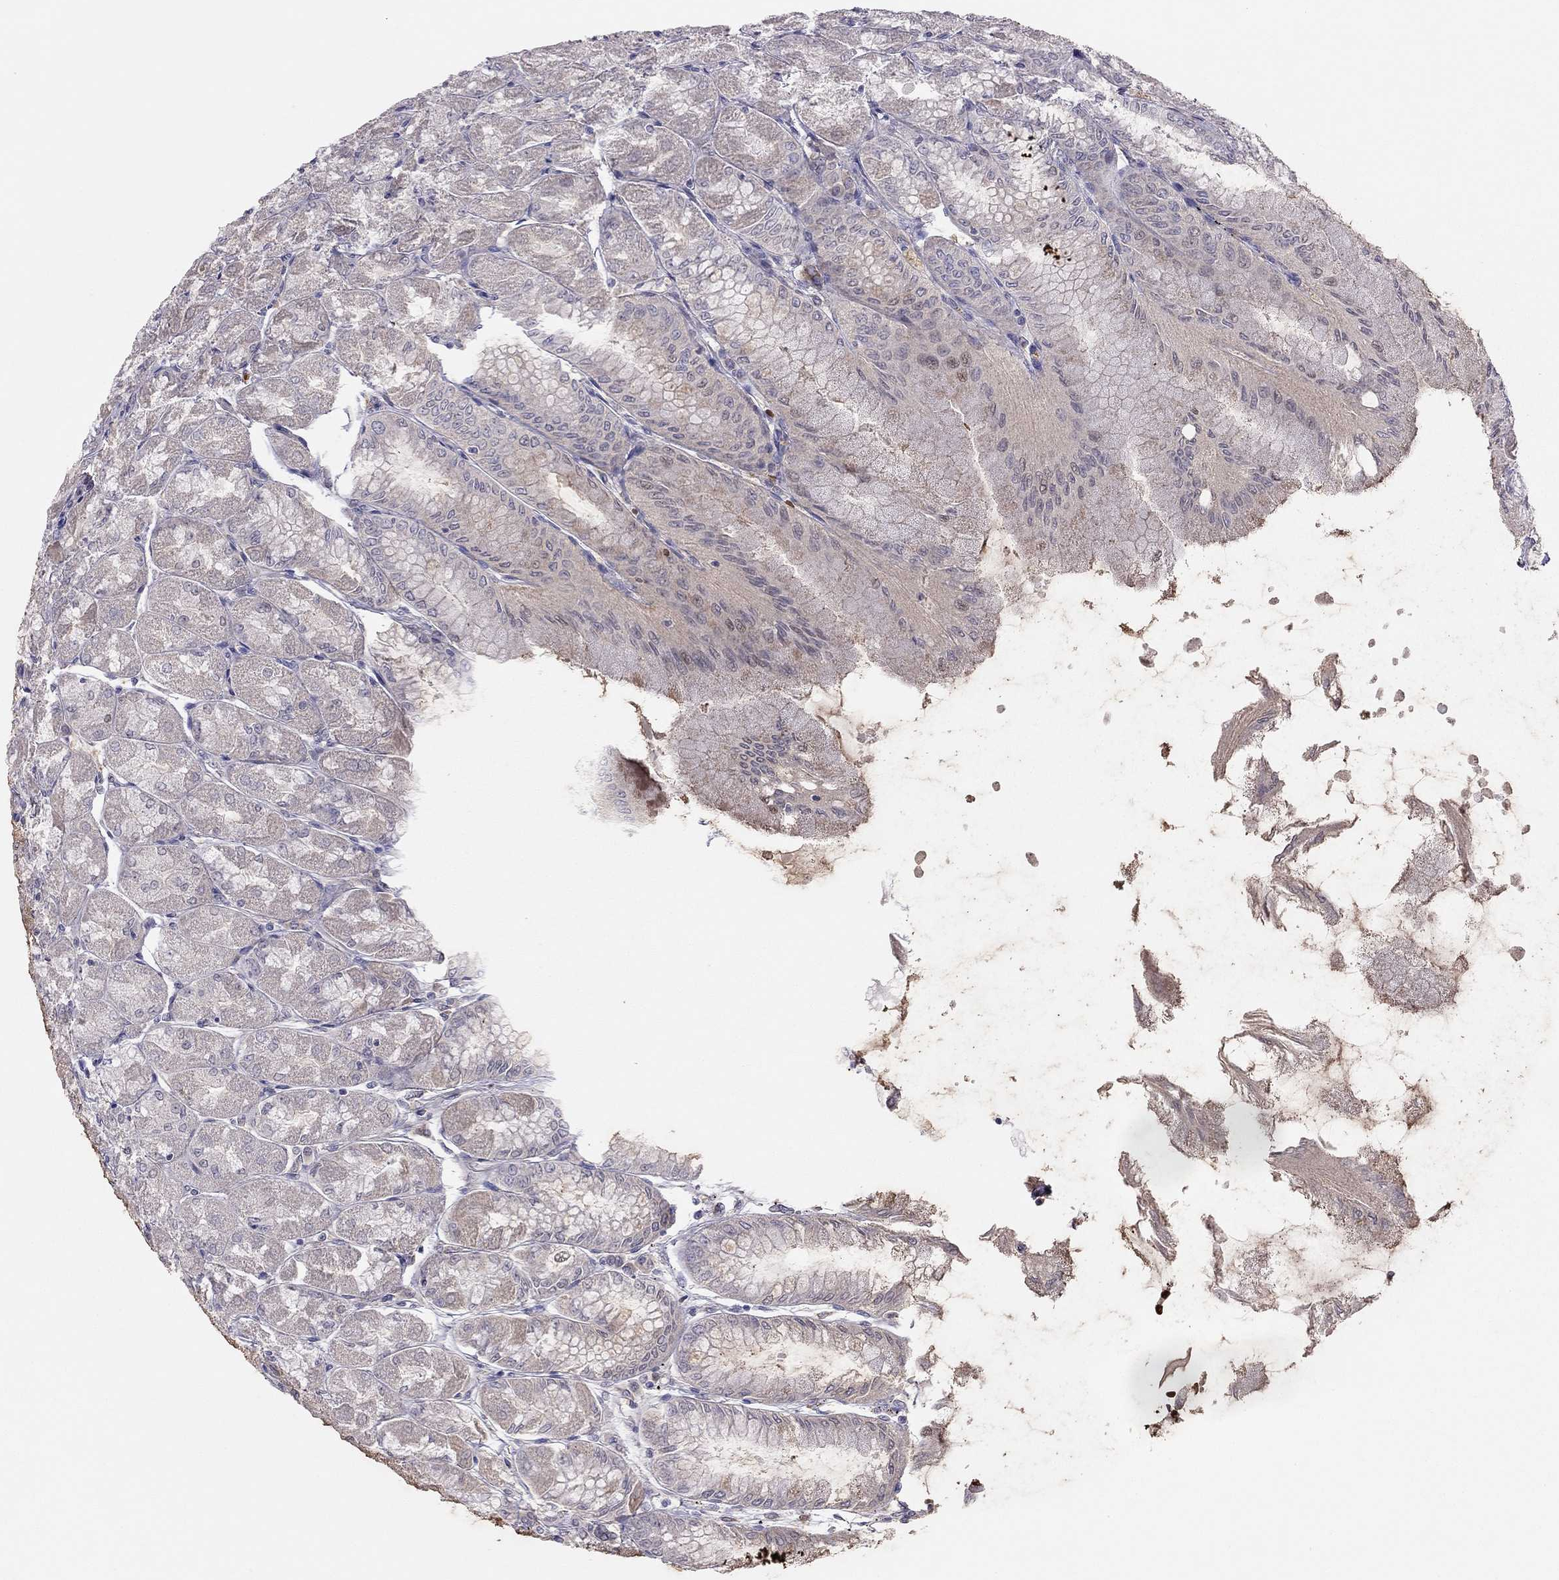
{"staining": {"intensity": "negative", "quantity": "none", "location": "none"}, "tissue": "stomach", "cell_type": "Glandular cells", "image_type": "normal", "snomed": [{"axis": "morphology", "description": "Normal tissue, NOS"}, {"axis": "topography", "description": "Stomach, upper"}], "caption": "Protein analysis of unremarkable stomach reveals no significant expression in glandular cells.", "gene": "RHCE", "patient": {"sex": "male", "age": 60}}